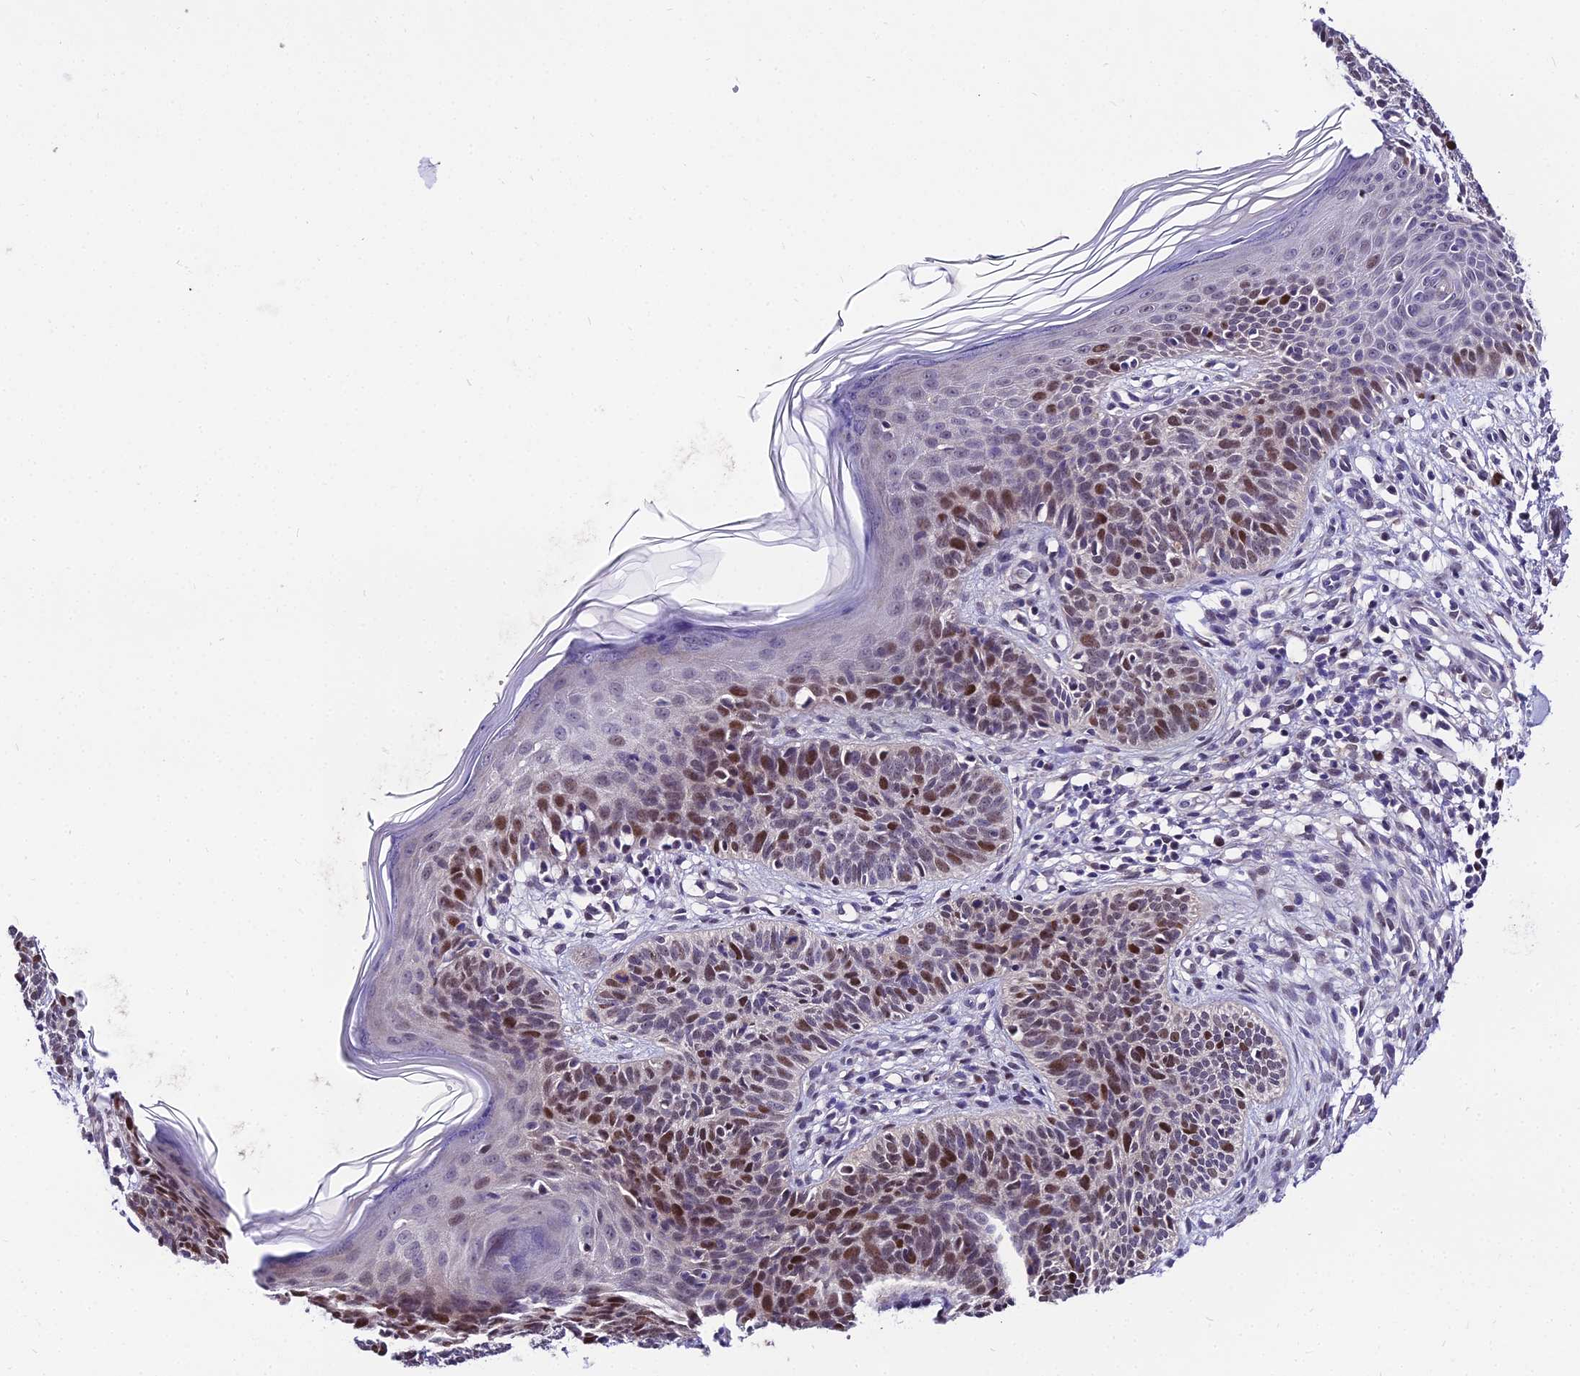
{"staining": {"intensity": "moderate", "quantity": "<25%", "location": "nuclear"}, "tissue": "skin cancer", "cell_type": "Tumor cells", "image_type": "cancer", "snomed": [{"axis": "morphology", "description": "Basal cell carcinoma"}, {"axis": "topography", "description": "Skin"}], "caption": "Tumor cells display low levels of moderate nuclear positivity in about <25% of cells in skin basal cell carcinoma.", "gene": "TRIML2", "patient": {"sex": "female", "age": 66}}